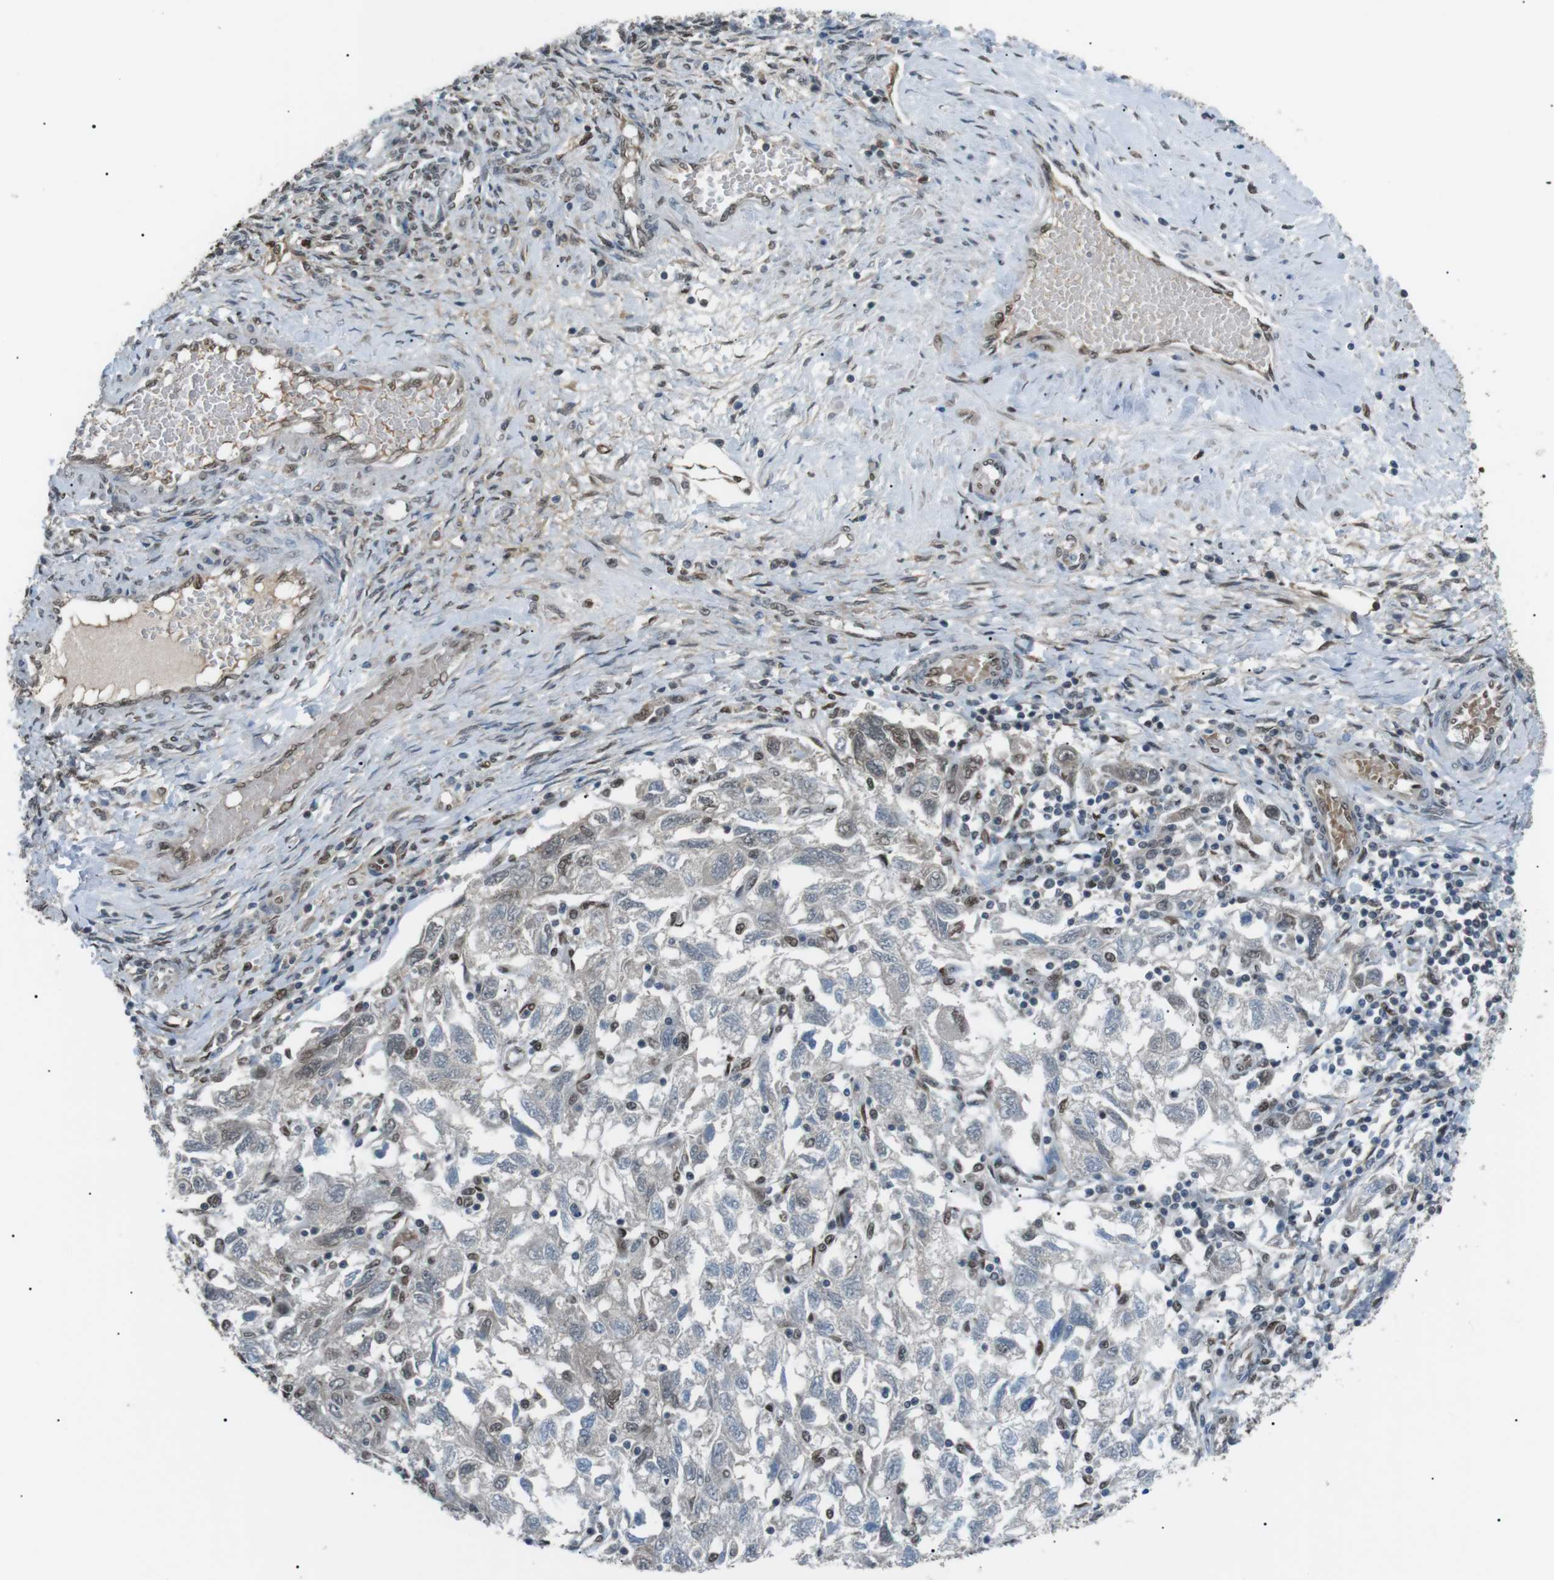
{"staining": {"intensity": "moderate", "quantity": "<25%", "location": "nuclear"}, "tissue": "ovarian cancer", "cell_type": "Tumor cells", "image_type": "cancer", "snomed": [{"axis": "morphology", "description": "Carcinoma, NOS"}, {"axis": "morphology", "description": "Cystadenocarcinoma, serous, NOS"}, {"axis": "topography", "description": "Ovary"}], "caption": "The histopathology image reveals a brown stain indicating the presence of a protein in the nuclear of tumor cells in ovarian serous cystadenocarcinoma. Nuclei are stained in blue.", "gene": "SRPK2", "patient": {"sex": "female", "age": 69}}